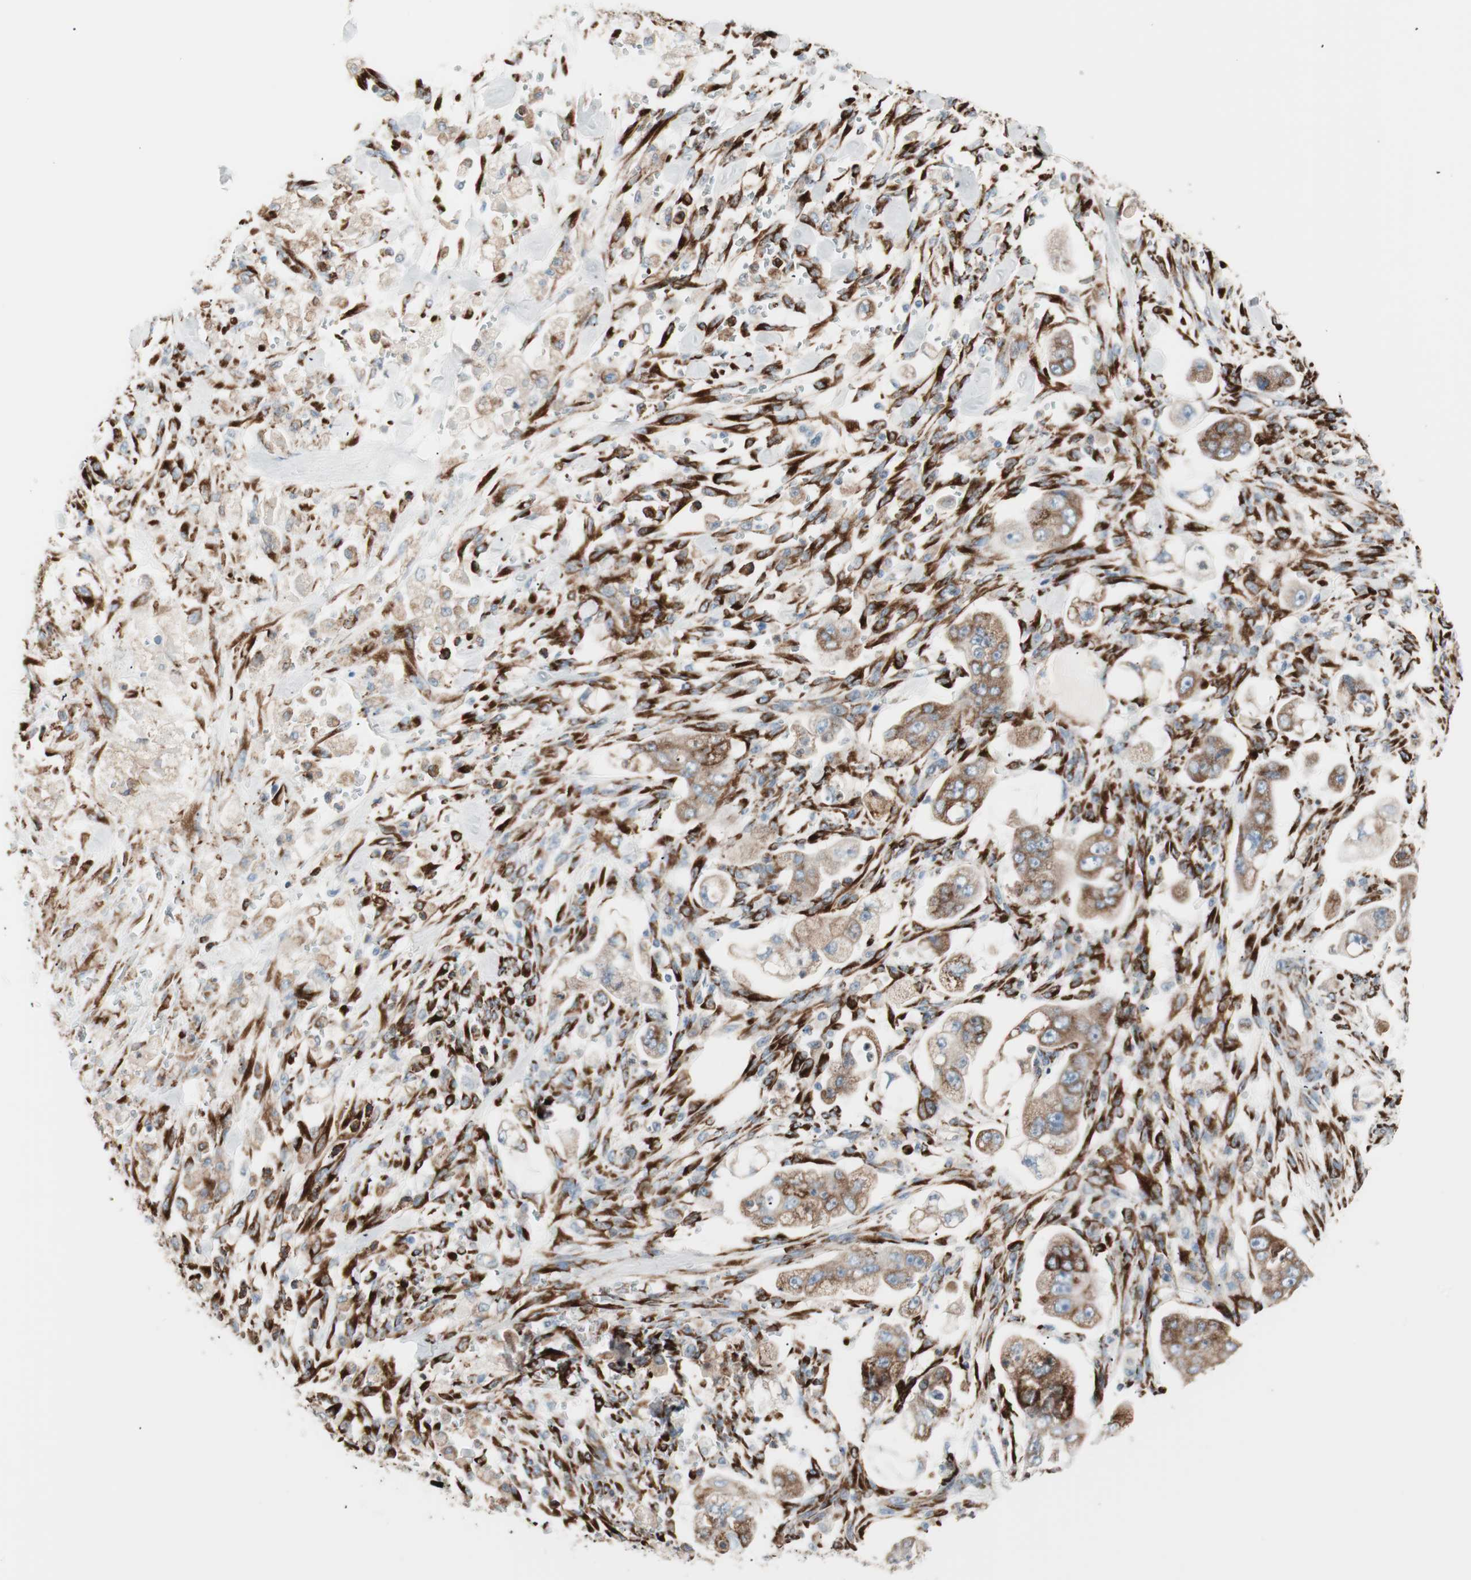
{"staining": {"intensity": "moderate", "quantity": ">75%", "location": "cytoplasmic/membranous"}, "tissue": "stomach cancer", "cell_type": "Tumor cells", "image_type": "cancer", "snomed": [{"axis": "morphology", "description": "Adenocarcinoma, NOS"}, {"axis": "topography", "description": "Stomach"}], "caption": "There is medium levels of moderate cytoplasmic/membranous positivity in tumor cells of stomach cancer (adenocarcinoma), as demonstrated by immunohistochemical staining (brown color).", "gene": "P4HTM", "patient": {"sex": "male", "age": 62}}